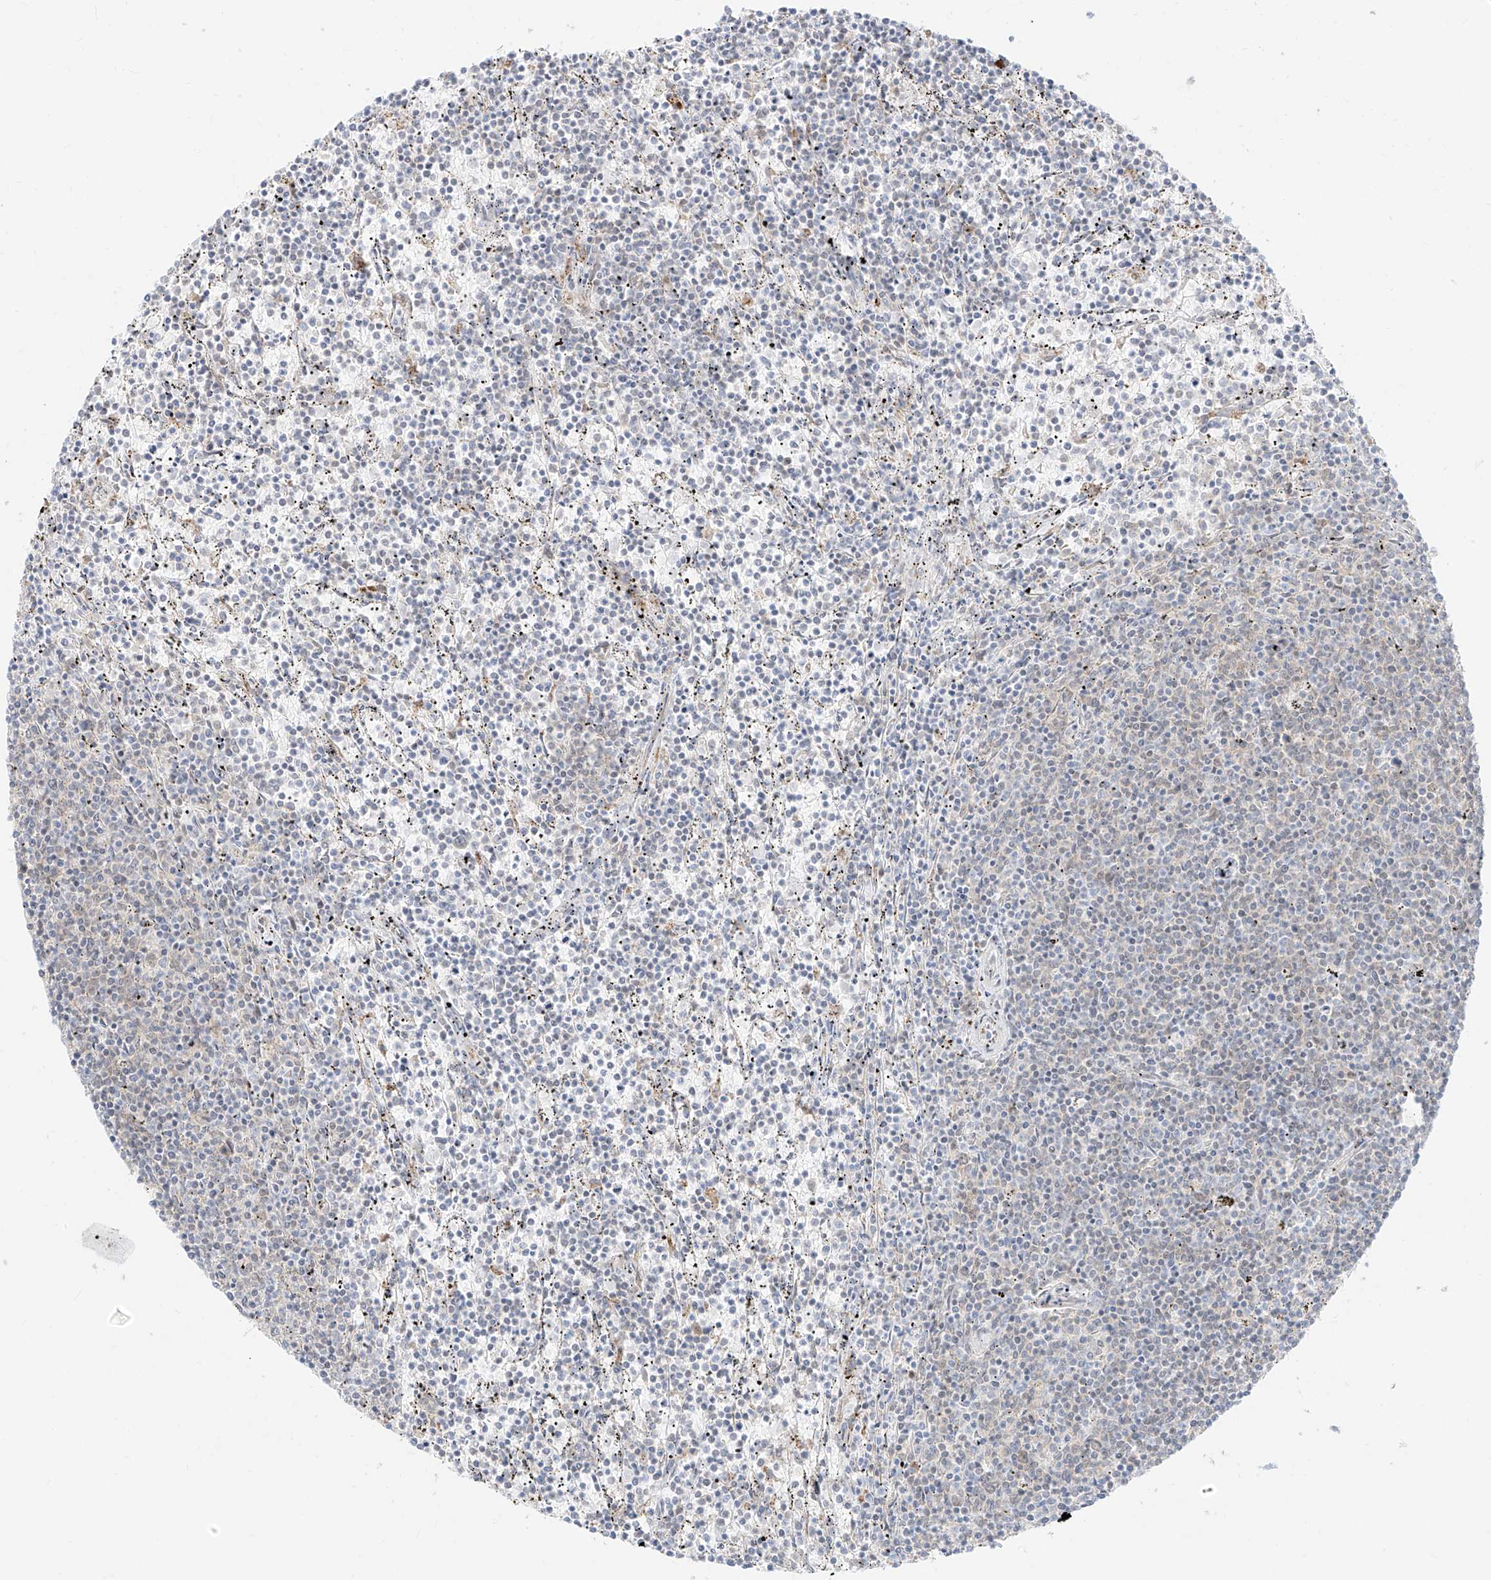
{"staining": {"intensity": "negative", "quantity": "none", "location": "none"}, "tissue": "lymphoma", "cell_type": "Tumor cells", "image_type": "cancer", "snomed": [{"axis": "morphology", "description": "Malignant lymphoma, non-Hodgkin's type, Low grade"}, {"axis": "topography", "description": "Spleen"}], "caption": "DAB (3,3'-diaminobenzidine) immunohistochemical staining of lymphoma exhibits no significant expression in tumor cells.", "gene": "SUPT5H", "patient": {"sex": "female", "age": 50}}